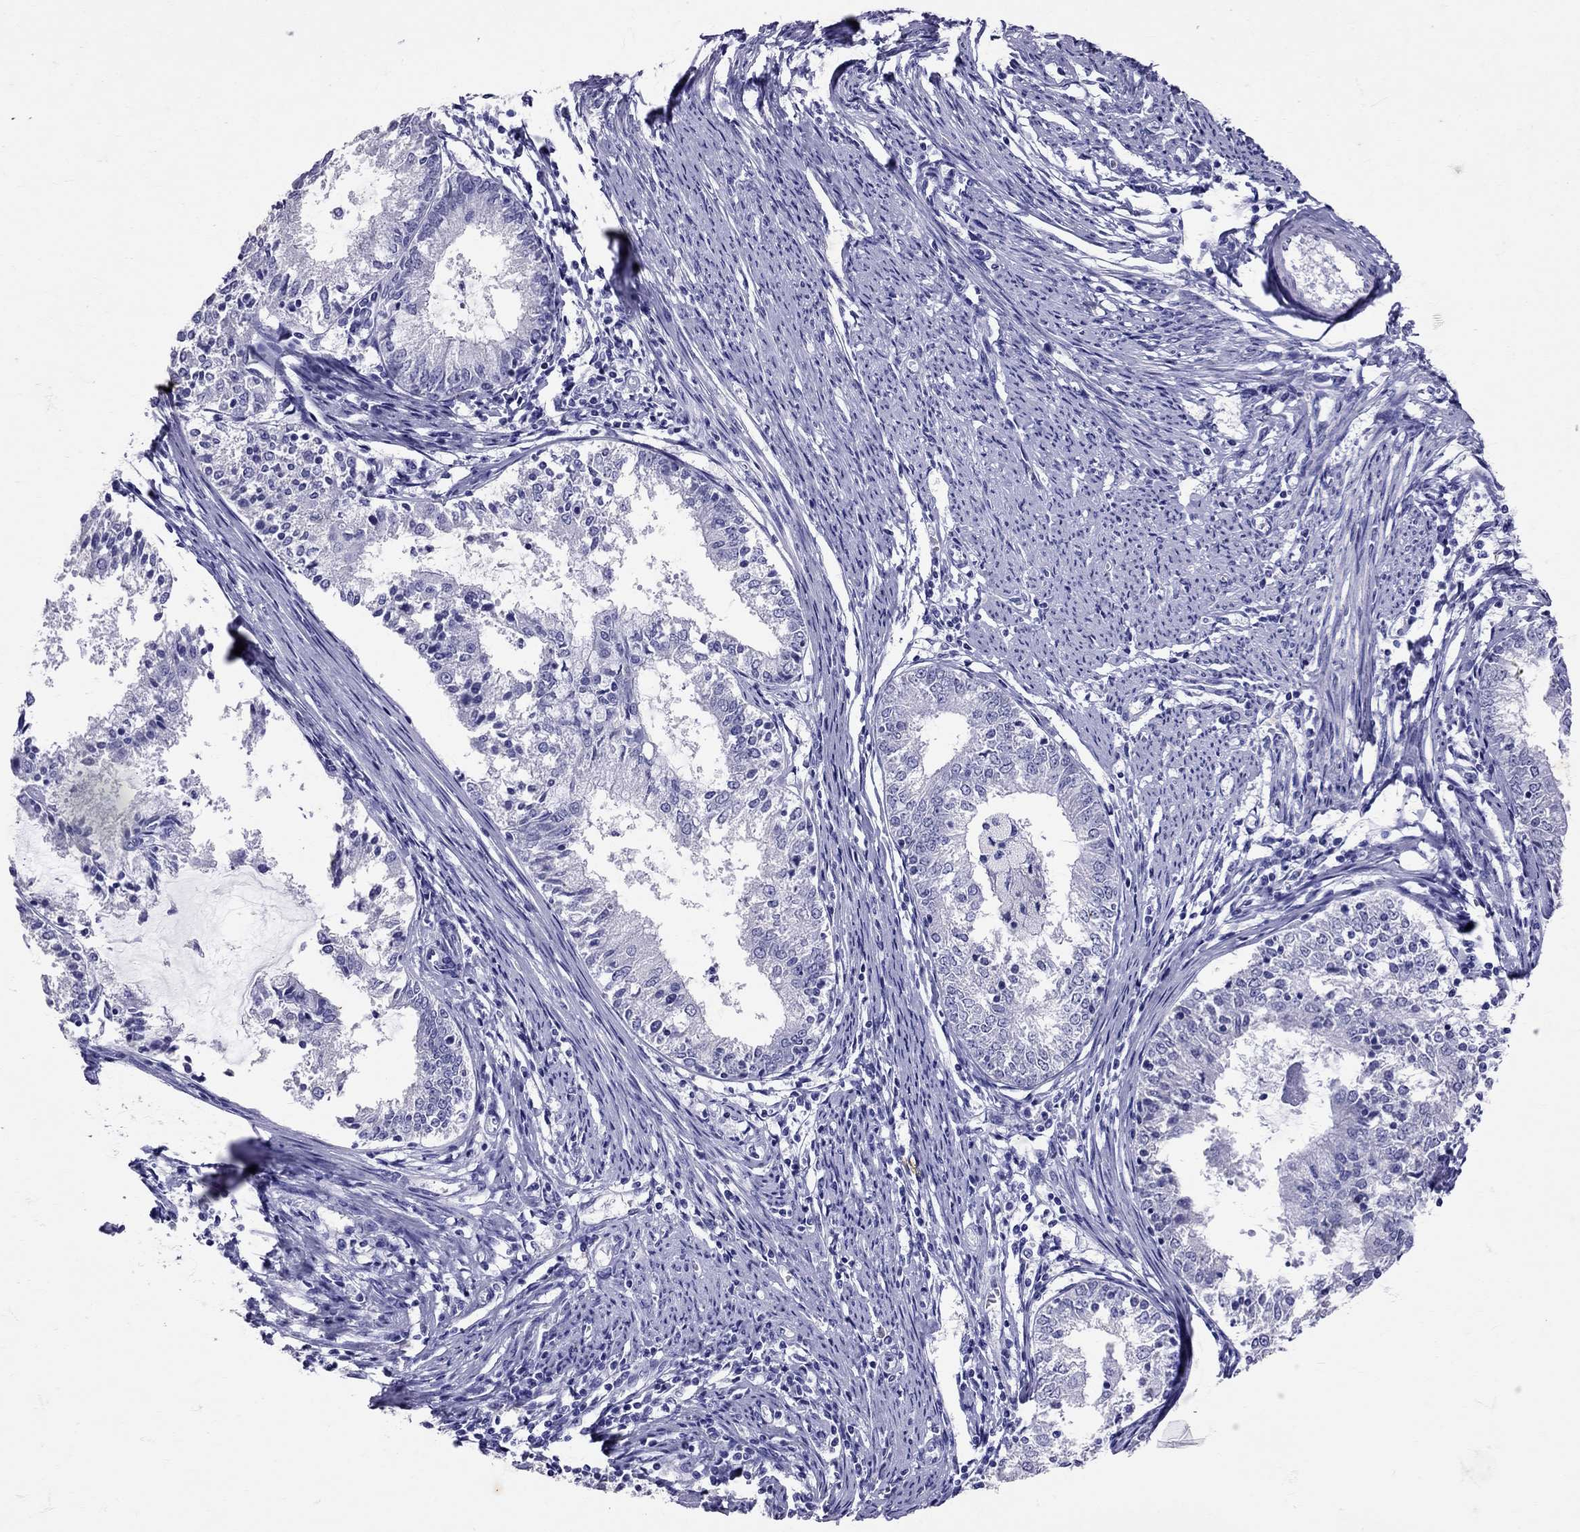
{"staining": {"intensity": "negative", "quantity": "none", "location": "none"}, "tissue": "endometrial cancer", "cell_type": "Tumor cells", "image_type": "cancer", "snomed": [{"axis": "morphology", "description": "Adenocarcinoma, NOS"}, {"axis": "topography", "description": "Endometrium"}], "caption": "An immunohistochemistry (IHC) image of endometrial adenocarcinoma is shown. There is no staining in tumor cells of endometrial adenocarcinoma.", "gene": "AVP", "patient": {"sex": "female", "age": 57}}